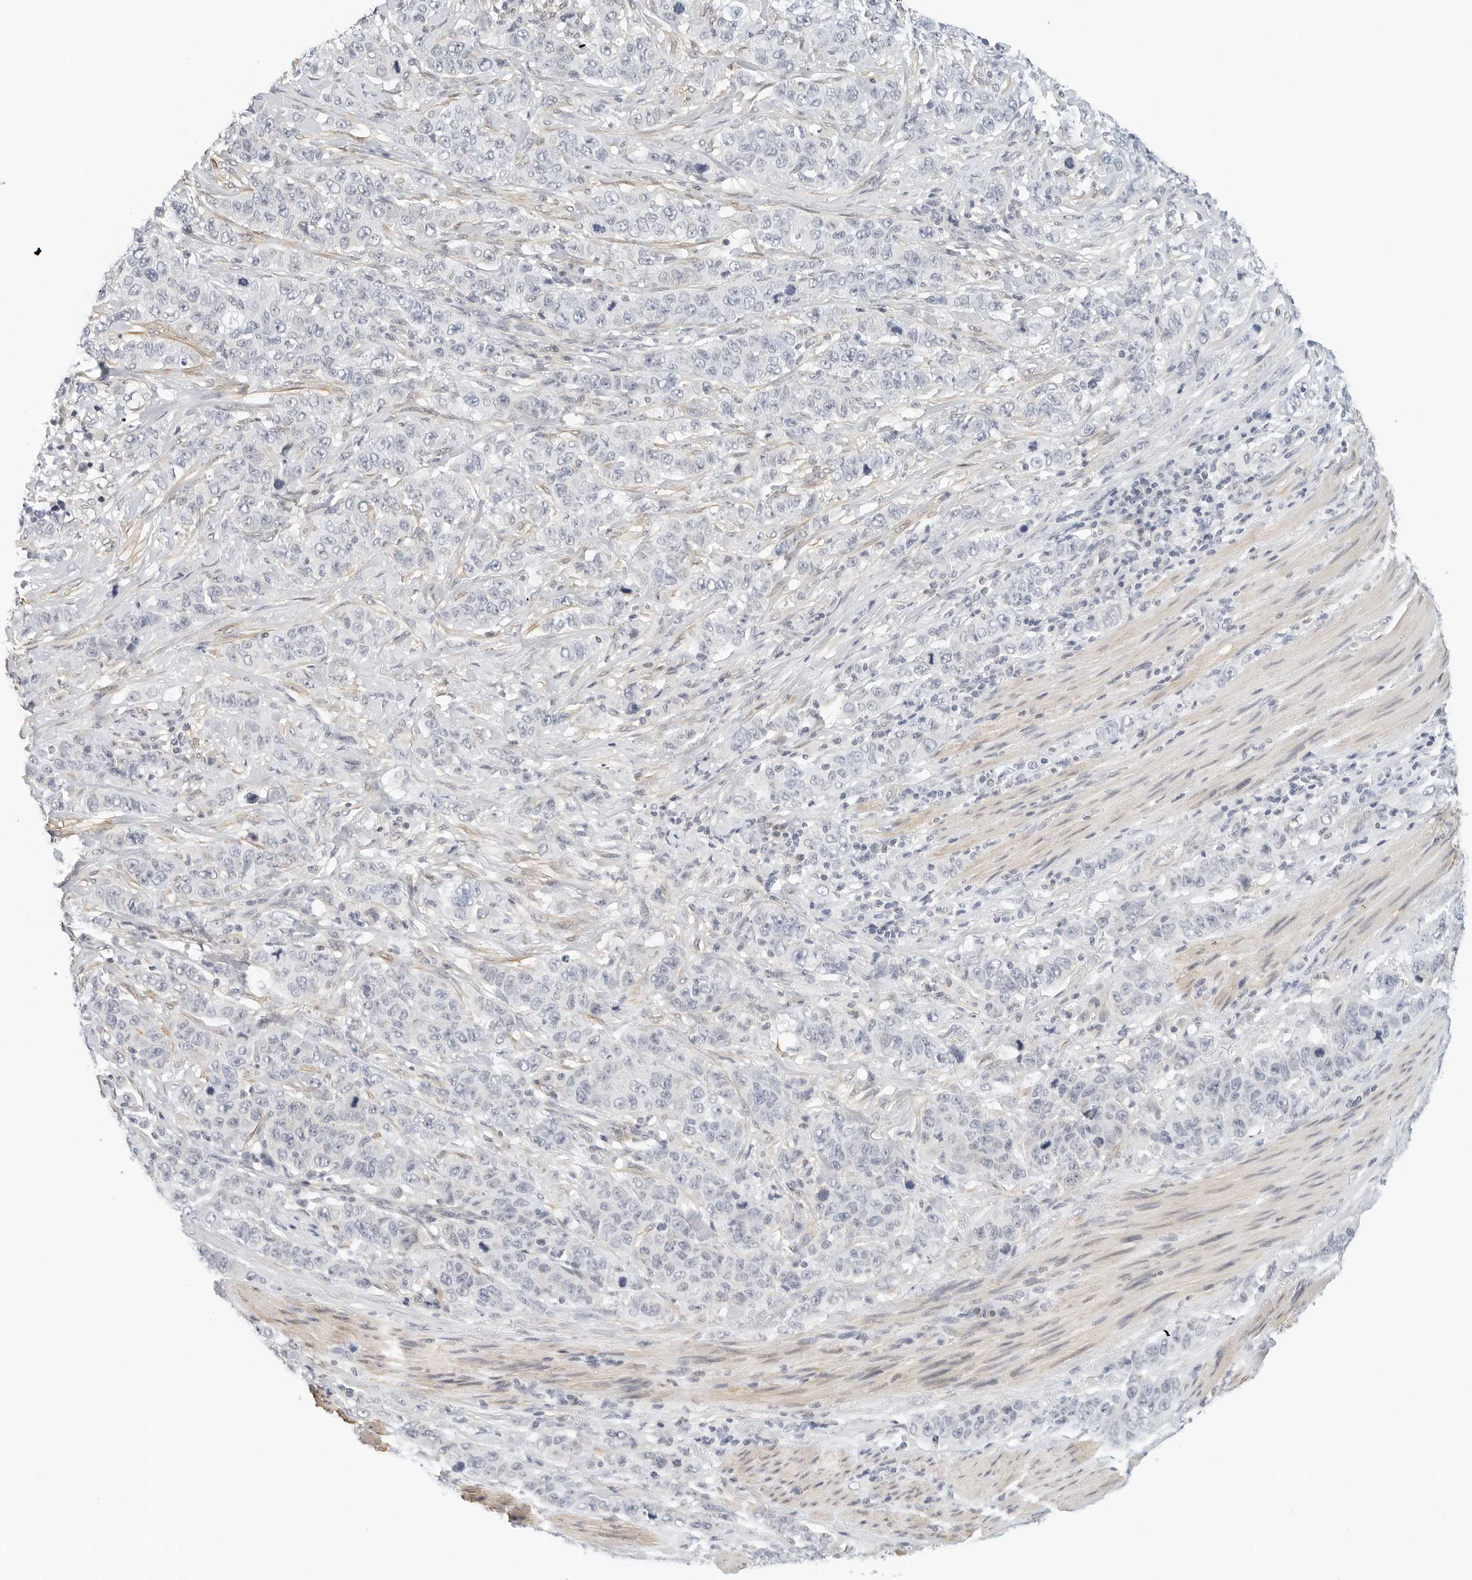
{"staining": {"intensity": "negative", "quantity": "none", "location": "none"}, "tissue": "stomach cancer", "cell_type": "Tumor cells", "image_type": "cancer", "snomed": [{"axis": "morphology", "description": "Adenocarcinoma, NOS"}, {"axis": "topography", "description": "Stomach"}], "caption": "DAB immunohistochemical staining of stomach cancer displays no significant staining in tumor cells. (DAB (3,3'-diaminobenzidine) immunohistochemistry, high magnification).", "gene": "PKDCC", "patient": {"sex": "male", "age": 48}}